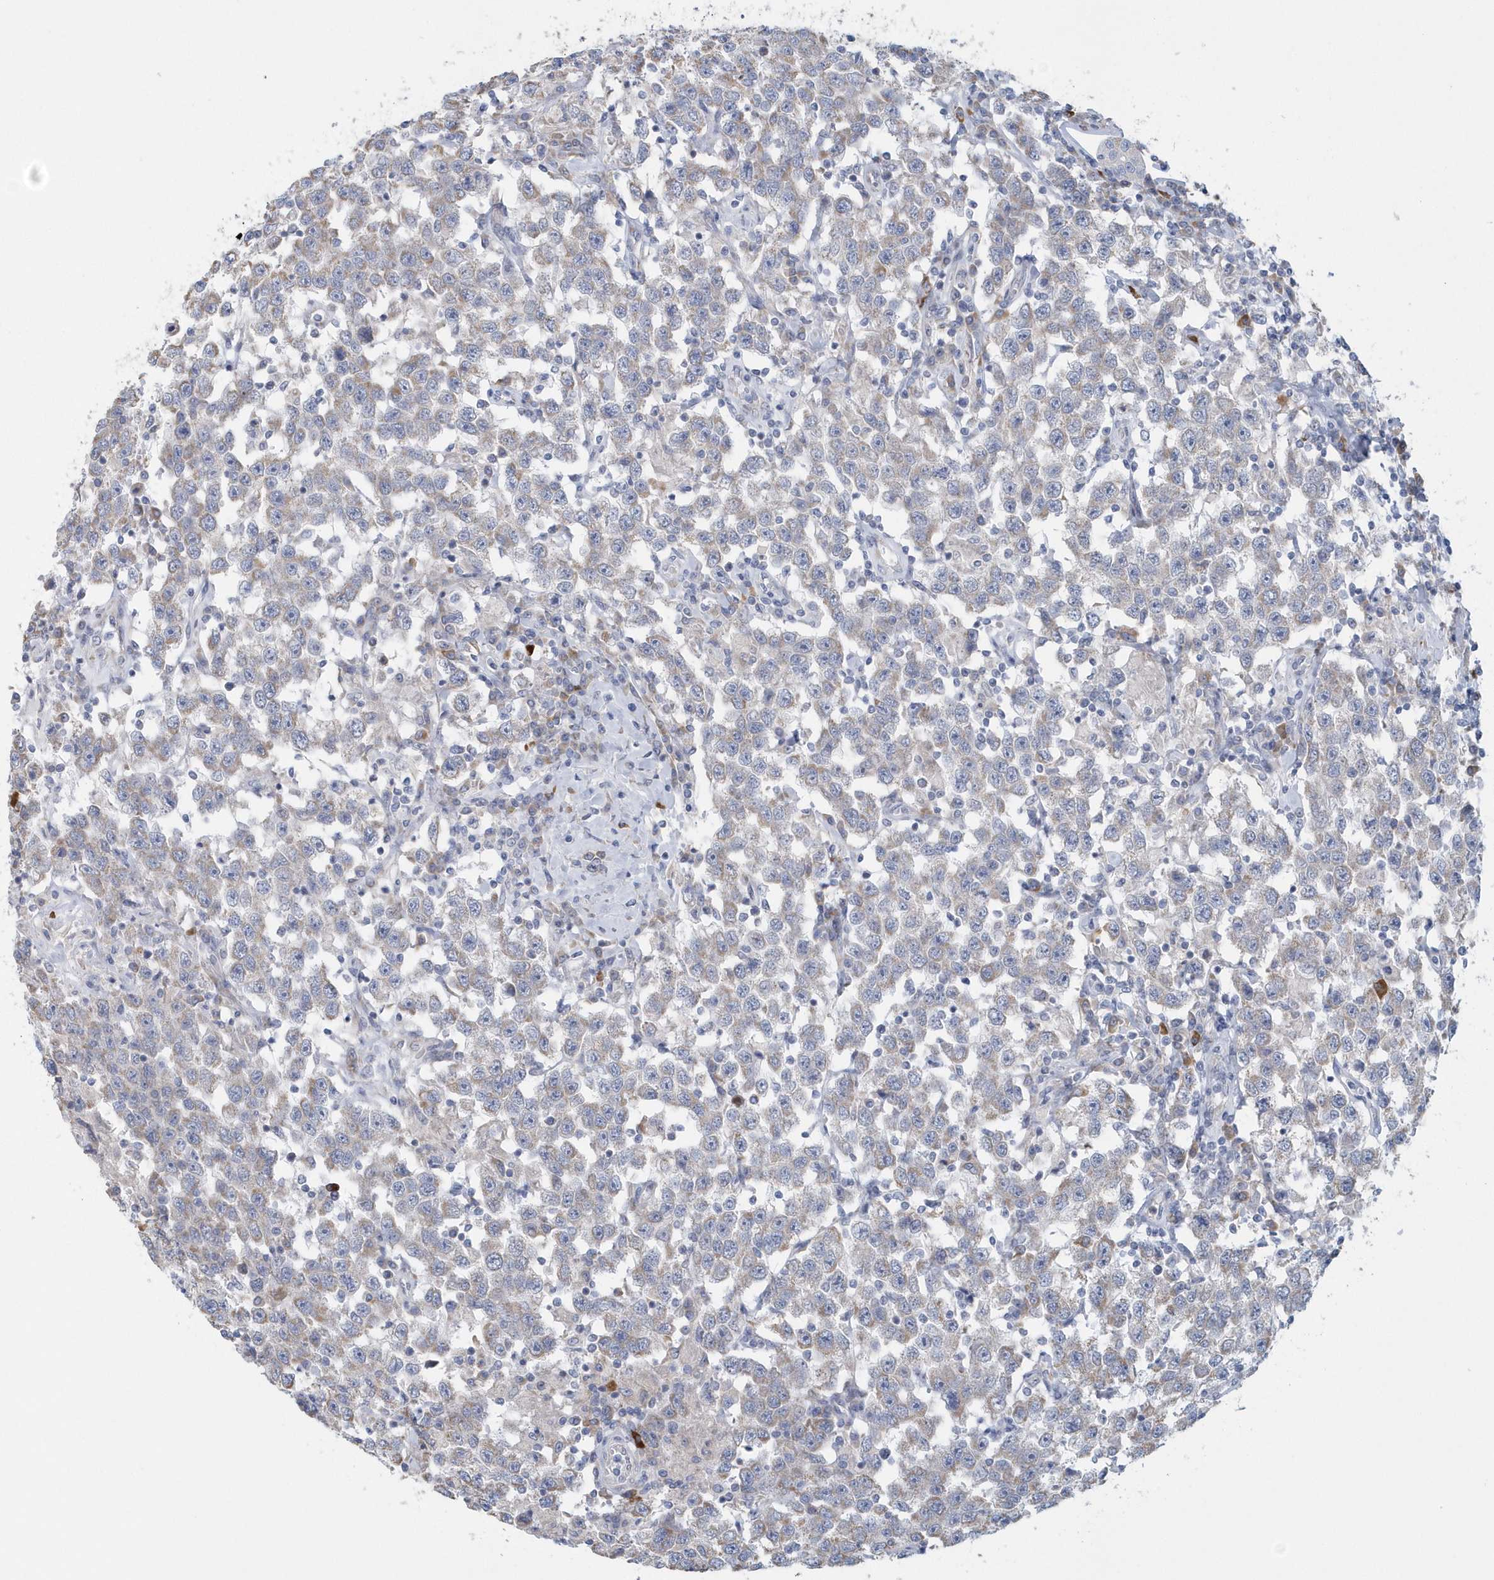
{"staining": {"intensity": "weak", "quantity": "<25%", "location": "cytoplasmic/membranous"}, "tissue": "testis cancer", "cell_type": "Tumor cells", "image_type": "cancer", "snomed": [{"axis": "morphology", "description": "Seminoma, NOS"}, {"axis": "topography", "description": "Testis"}], "caption": "Immunohistochemistry photomicrograph of testis cancer (seminoma) stained for a protein (brown), which displays no expression in tumor cells.", "gene": "SPATA18", "patient": {"sex": "male", "age": 41}}